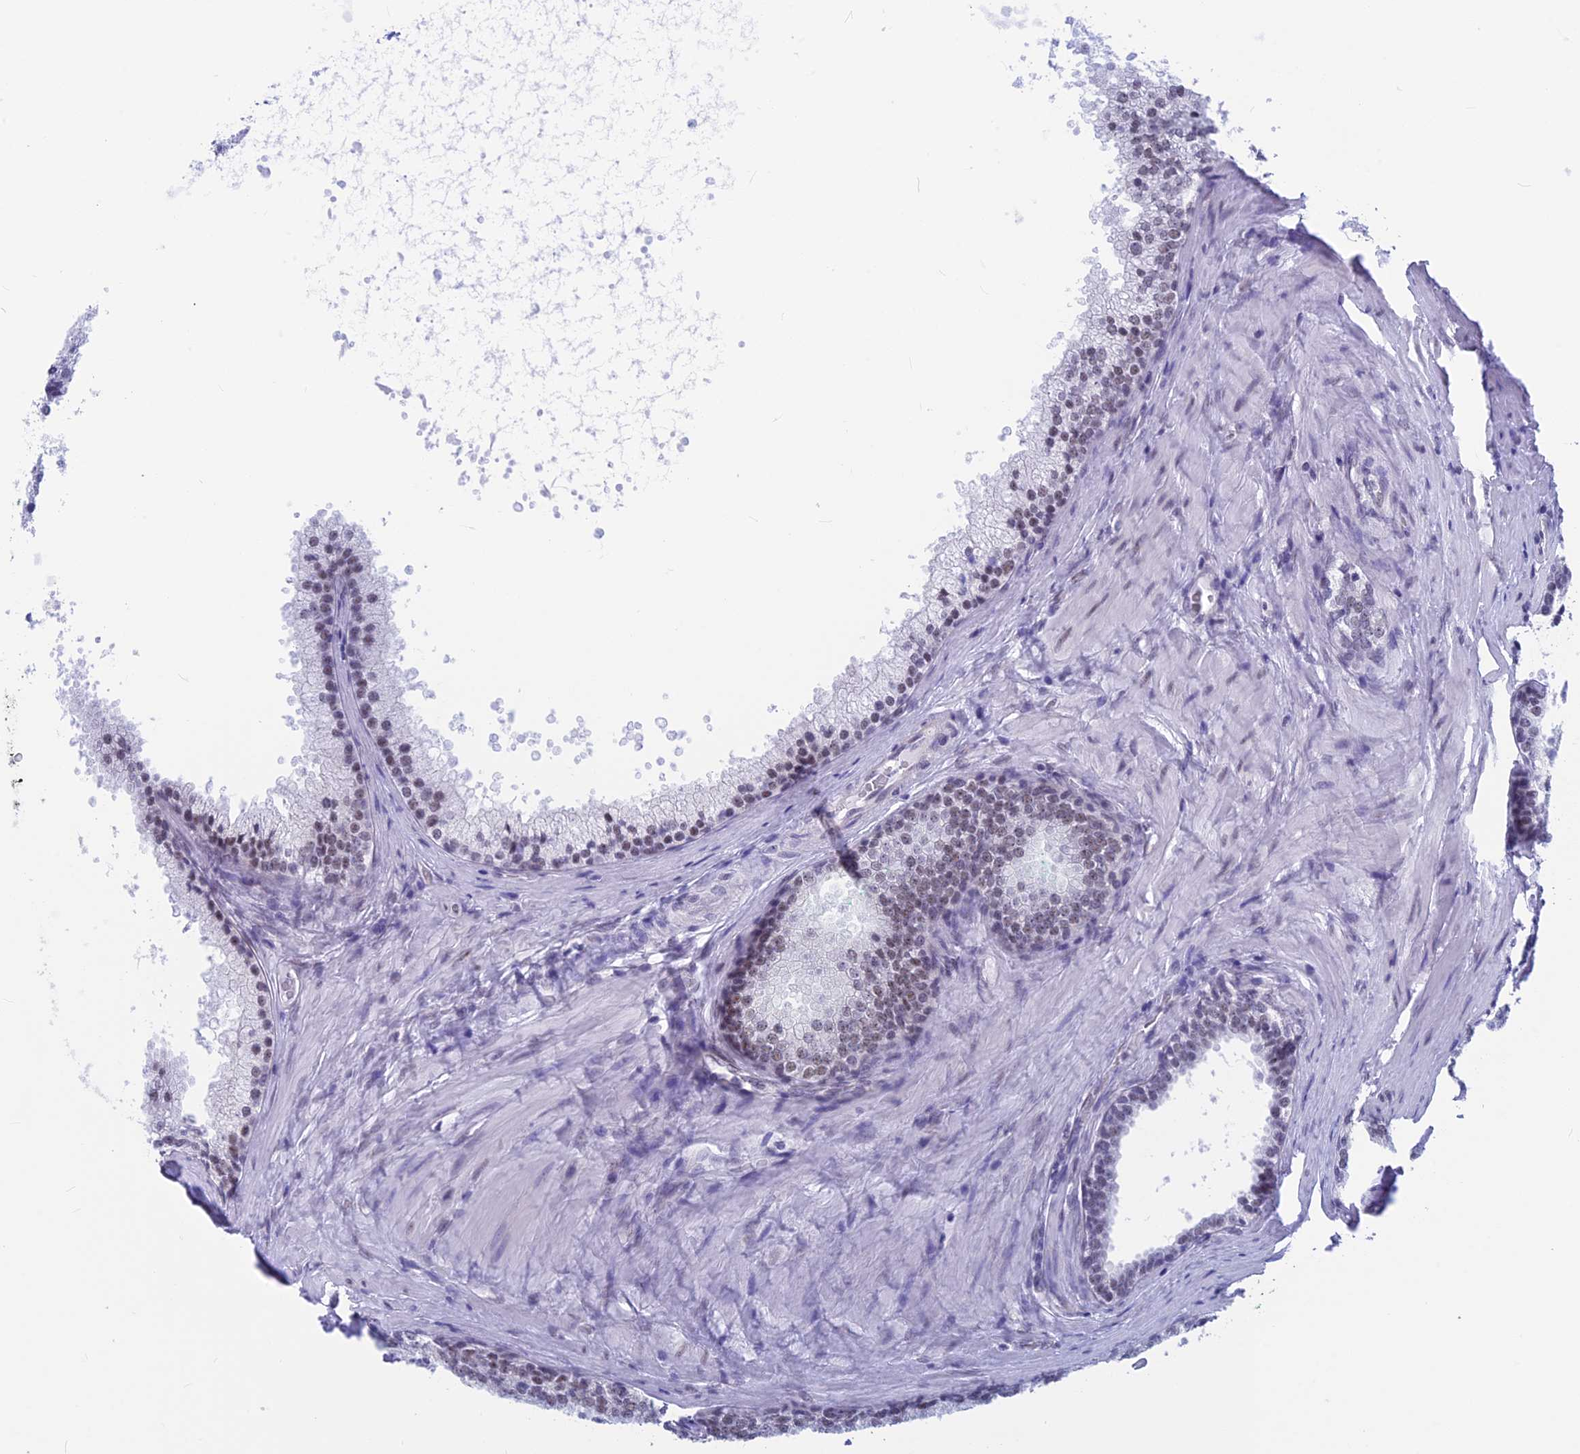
{"staining": {"intensity": "moderate", "quantity": "25%-75%", "location": "nuclear"}, "tissue": "prostate", "cell_type": "Glandular cells", "image_type": "normal", "snomed": [{"axis": "morphology", "description": "Normal tissue, NOS"}, {"axis": "topography", "description": "Prostate"}], "caption": "Protein expression analysis of benign human prostate reveals moderate nuclear staining in approximately 25%-75% of glandular cells. The staining was performed using DAB (3,3'-diaminobenzidine), with brown indicating positive protein expression. Nuclei are stained blue with hematoxylin.", "gene": "SRSF5", "patient": {"sex": "male", "age": 60}}